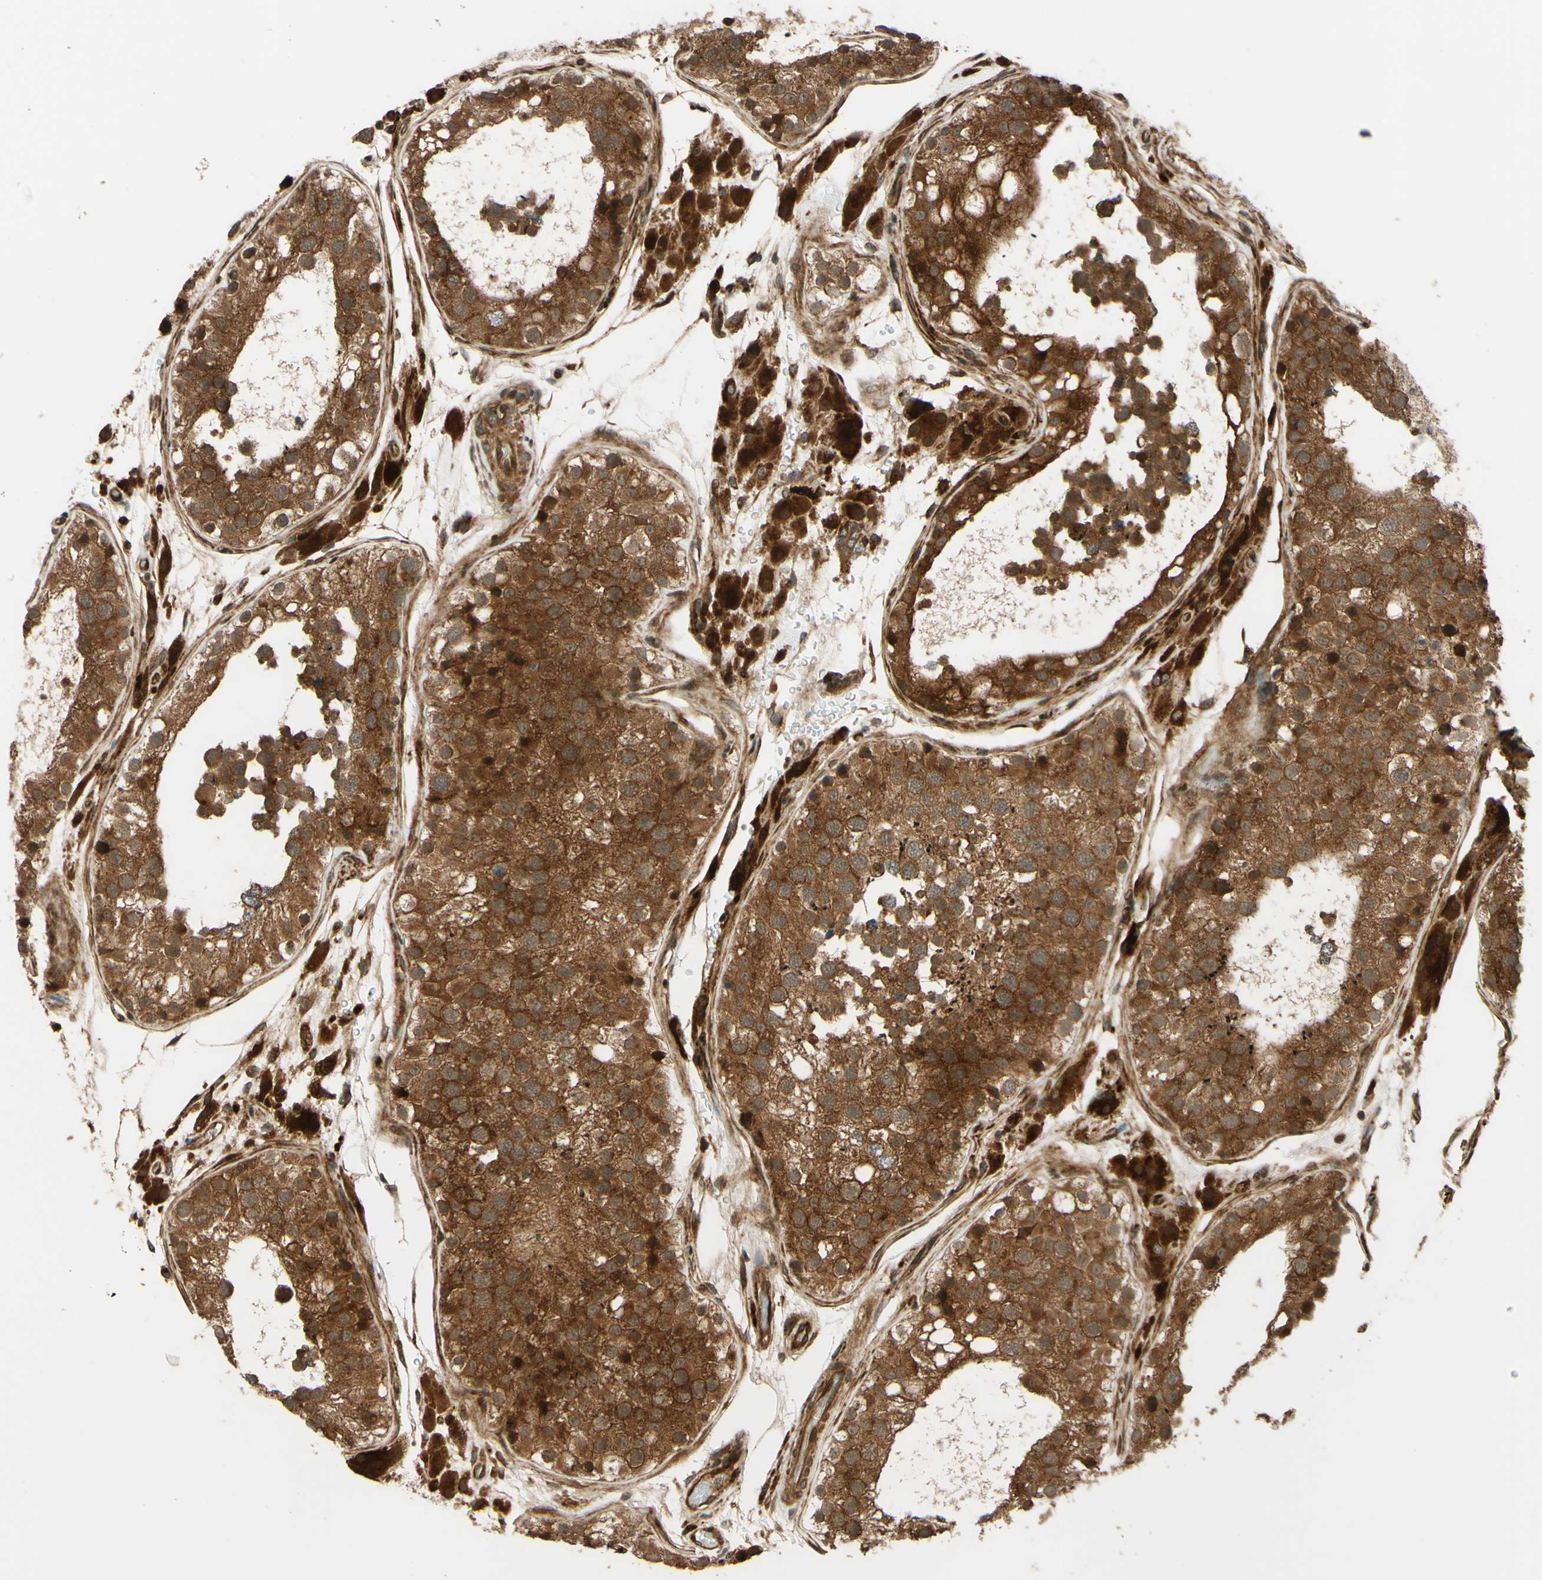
{"staining": {"intensity": "moderate", "quantity": ">75%", "location": "cytoplasmic/membranous"}, "tissue": "testis", "cell_type": "Cells in seminiferous ducts", "image_type": "normal", "snomed": [{"axis": "morphology", "description": "Normal tissue, NOS"}, {"axis": "topography", "description": "Testis"}], "caption": "Immunohistochemistry histopathology image of benign testis: testis stained using immunohistochemistry (IHC) demonstrates medium levels of moderate protein expression localized specifically in the cytoplasmic/membranous of cells in seminiferous ducts, appearing as a cytoplasmic/membranous brown color.", "gene": "RNF19A", "patient": {"sex": "male", "age": 26}}